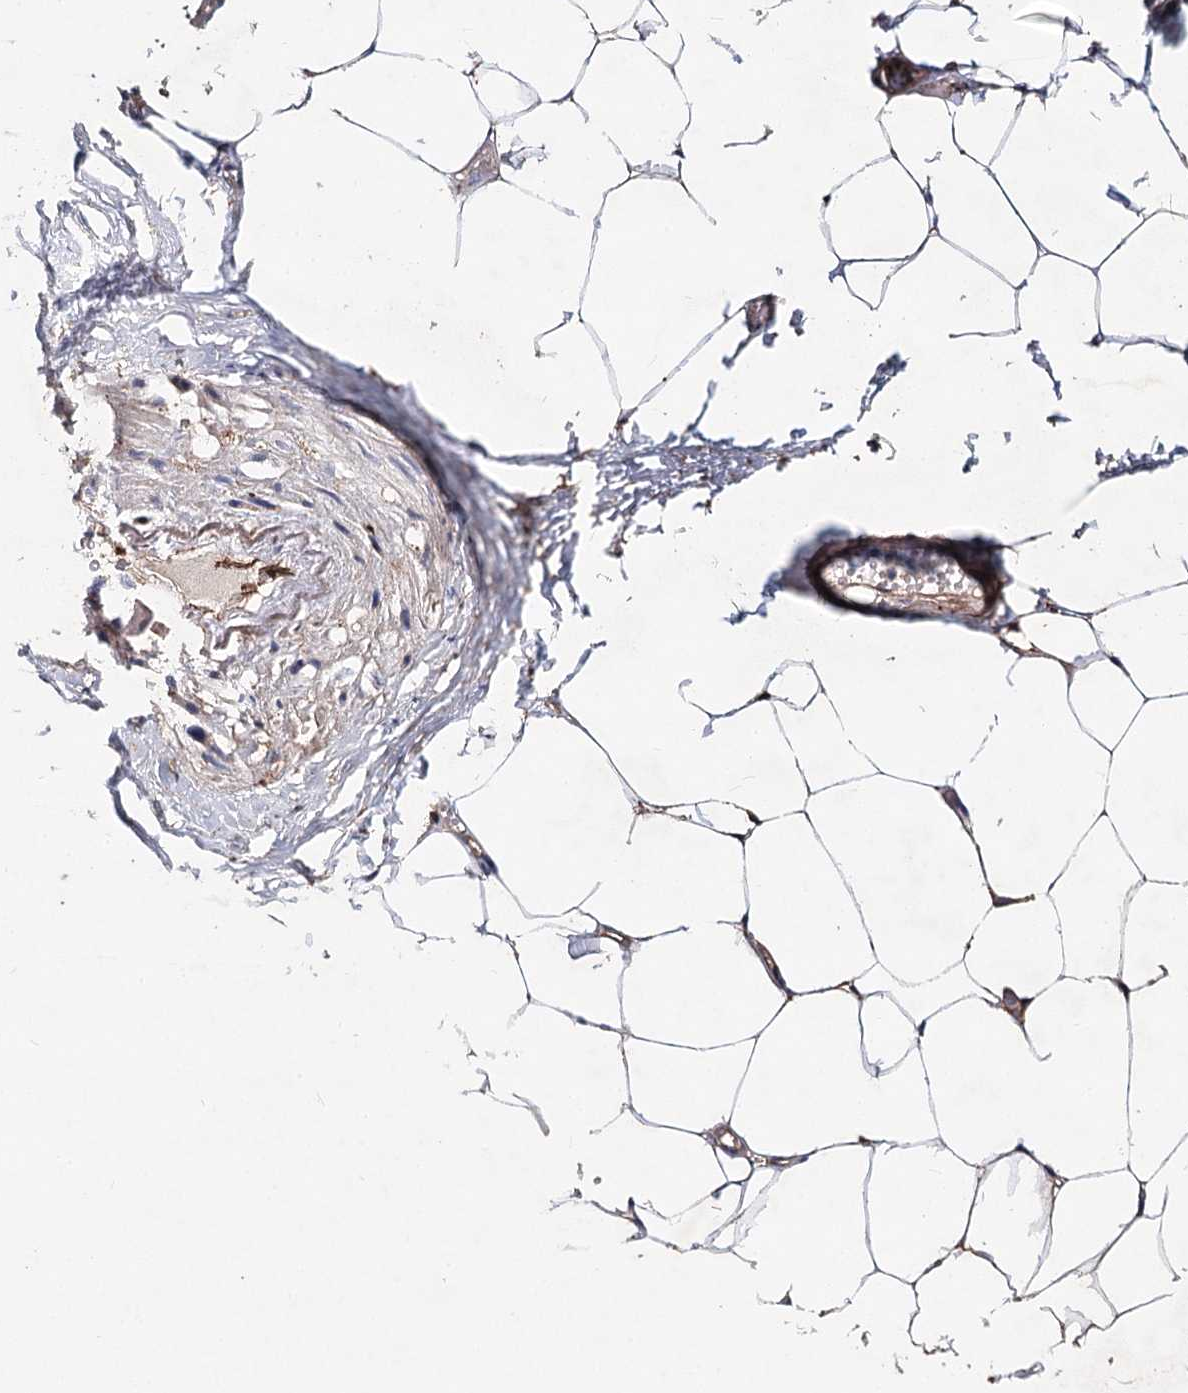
{"staining": {"intensity": "moderate", "quantity": ">75%", "location": "cytoplasmic/membranous"}, "tissue": "adipose tissue", "cell_type": "Adipocytes", "image_type": "normal", "snomed": [{"axis": "morphology", "description": "Normal tissue, NOS"}, {"axis": "morphology", "description": "Adenocarcinoma, Low grade"}, {"axis": "topography", "description": "Prostate"}, {"axis": "topography", "description": "Peripheral nerve tissue"}], "caption": "Protein expression analysis of normal human adipose tissue reveals moderate cytoplasmic/membranous expression in about >75% of adipocytes.", "gene": "TMEM218", "patient": {"sex": "male", "age": 63}}